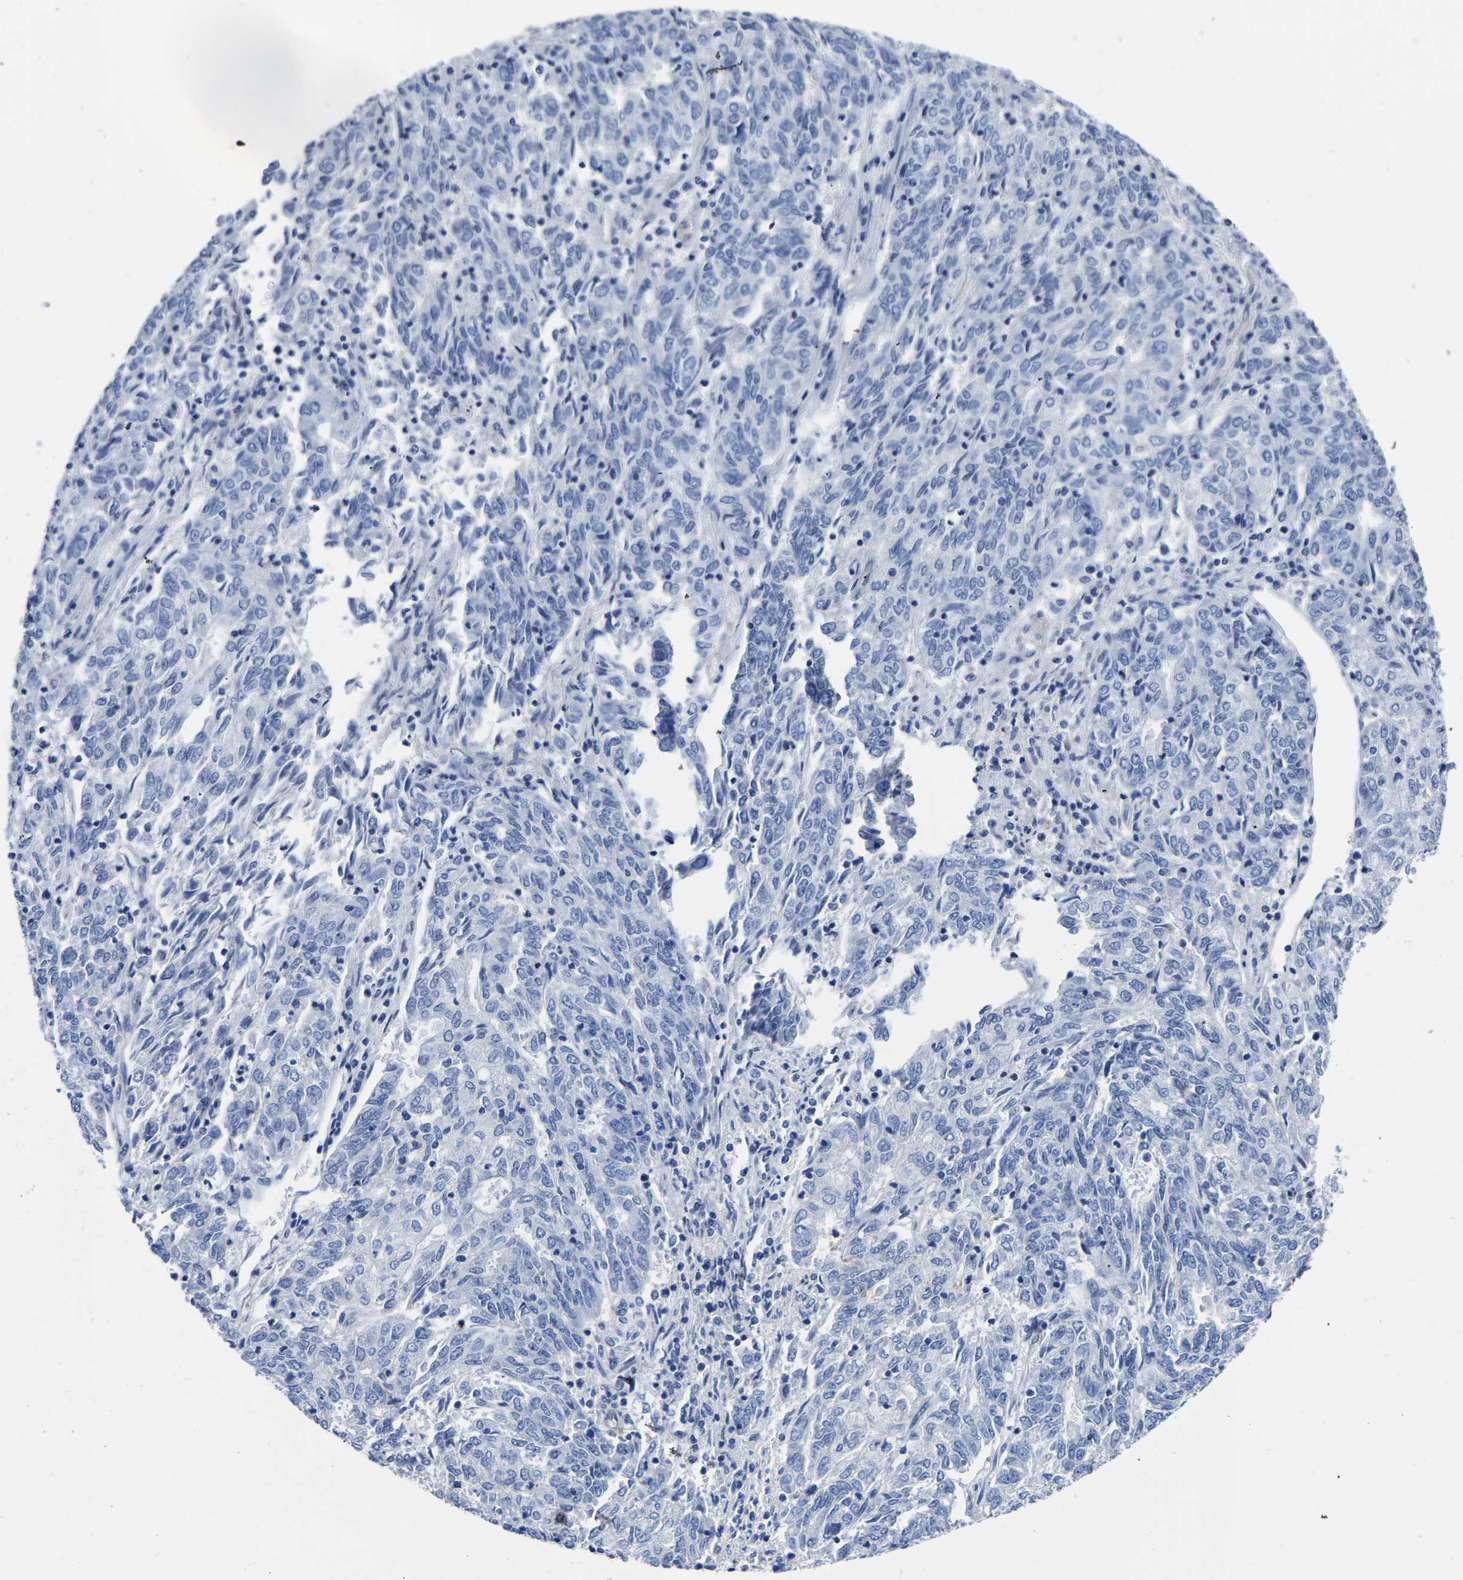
{"staining": {"intensity": "negative", "quantity": "none", "location": "none"}, "tissue": "endometrial cancer", "cell_type": "Tumor cells", "image_type": "cancer", "snomed": [{"axis": "morphology", "description": "Adenocarcinoma, NOS"}, {"axis": "topography", "description": "Endometrium"}], "caption": "The IHC micrograph has no significant expression in tumor cells of adenocarcinoma (endometrial) tissue.", "gene": "SLC45A3", "patient": {"sex": "female", "age": 80}}